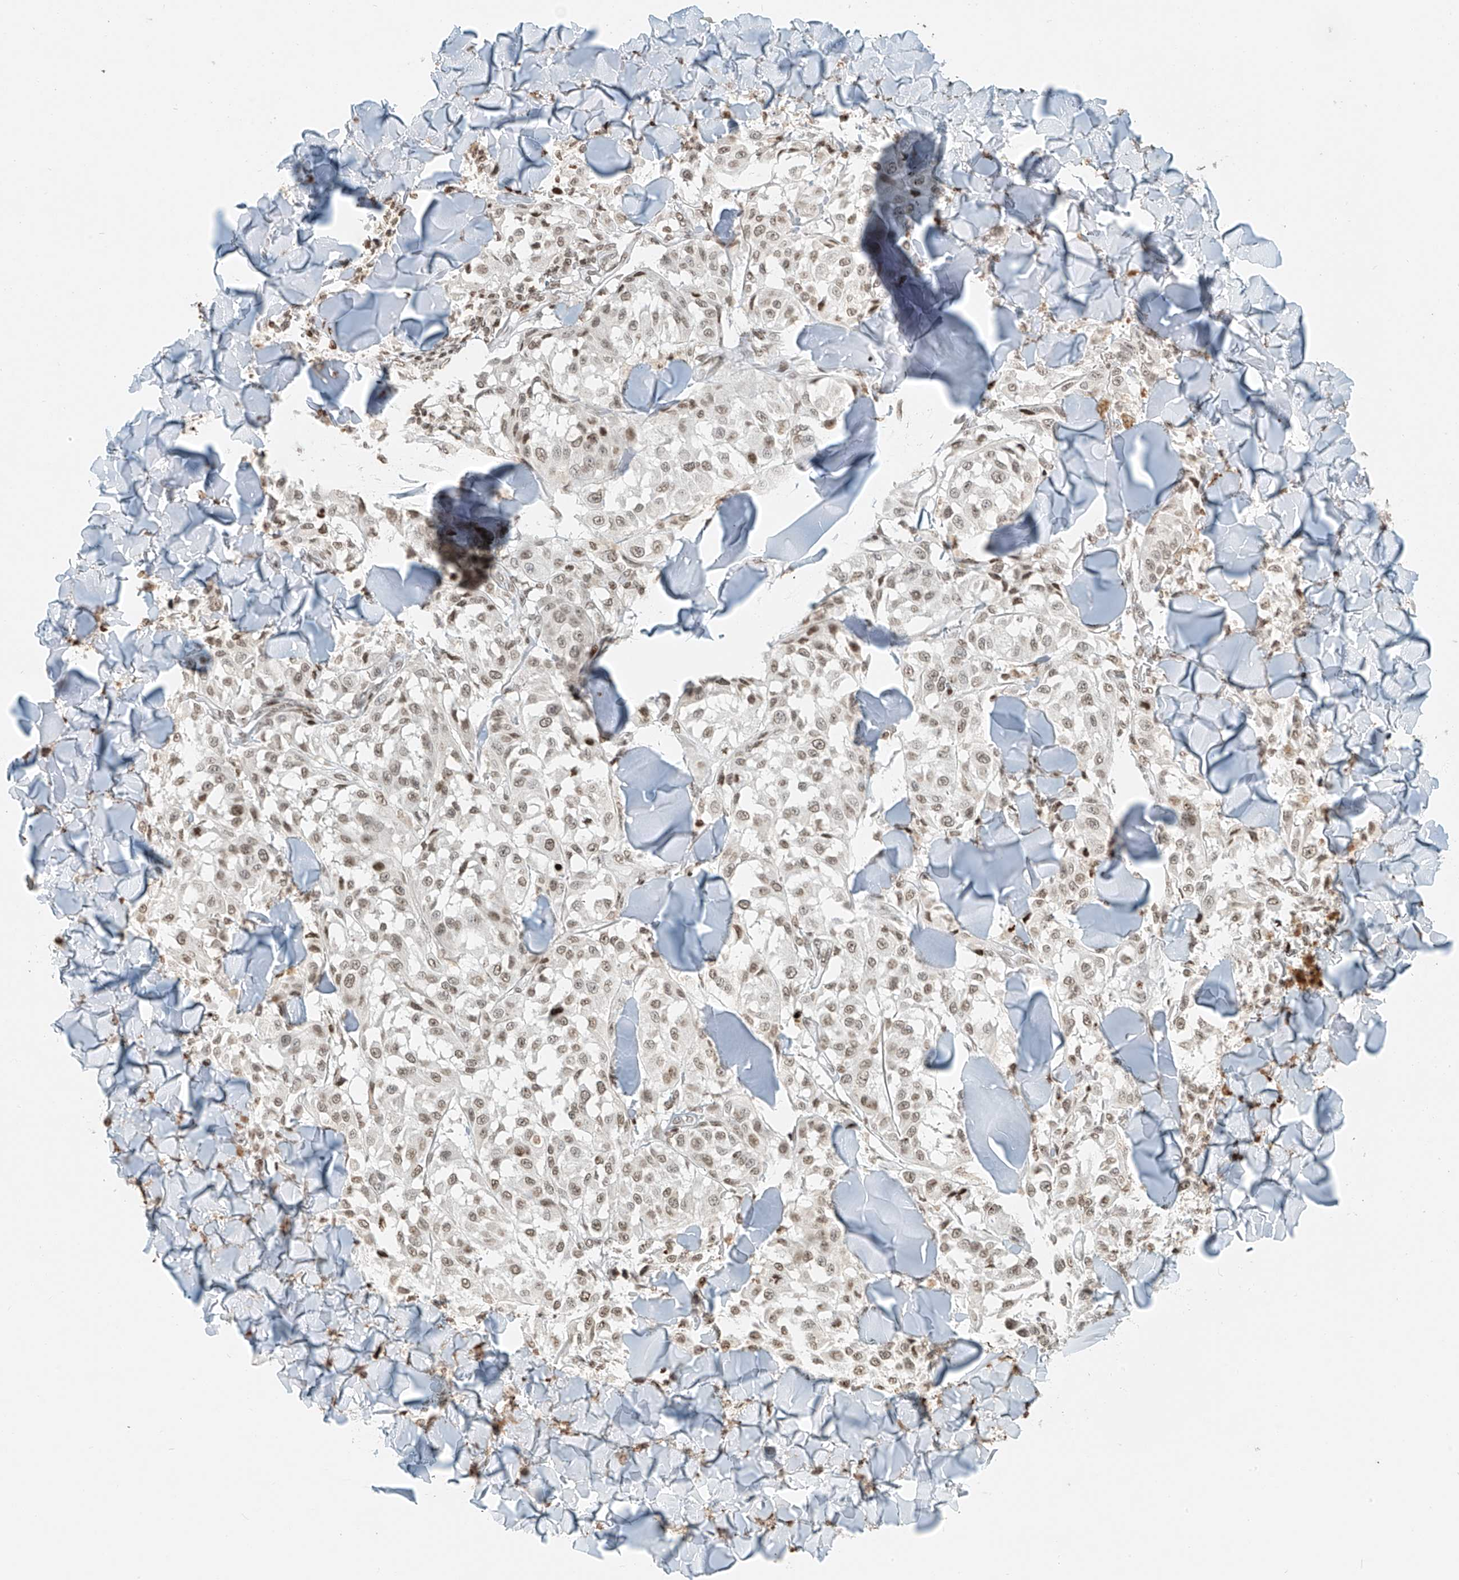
{"staining": {"intensity": "moderate", "quantity": ">75%", "location": "nuclear"}, "tissue": "melanoma", "cell_type": "Tumor cells", "image_type": "cancer", "snomed": [{"axis": "morphology", "description": "Malignant melanoma, NOS"}, {"axis": "topography", "description": "Skin"}], "caption": "Protein expression analysis of human malignant melanoma reveals moderate nuclear staining in approximately >75% of tumor cells. The staining is performed using DAB brown chromogen to label protein expression. The nuclei are counter-stained blue using hematoxylin.", "gene": "C17orf58", "patient": {"sex": "female", "age": 64}}